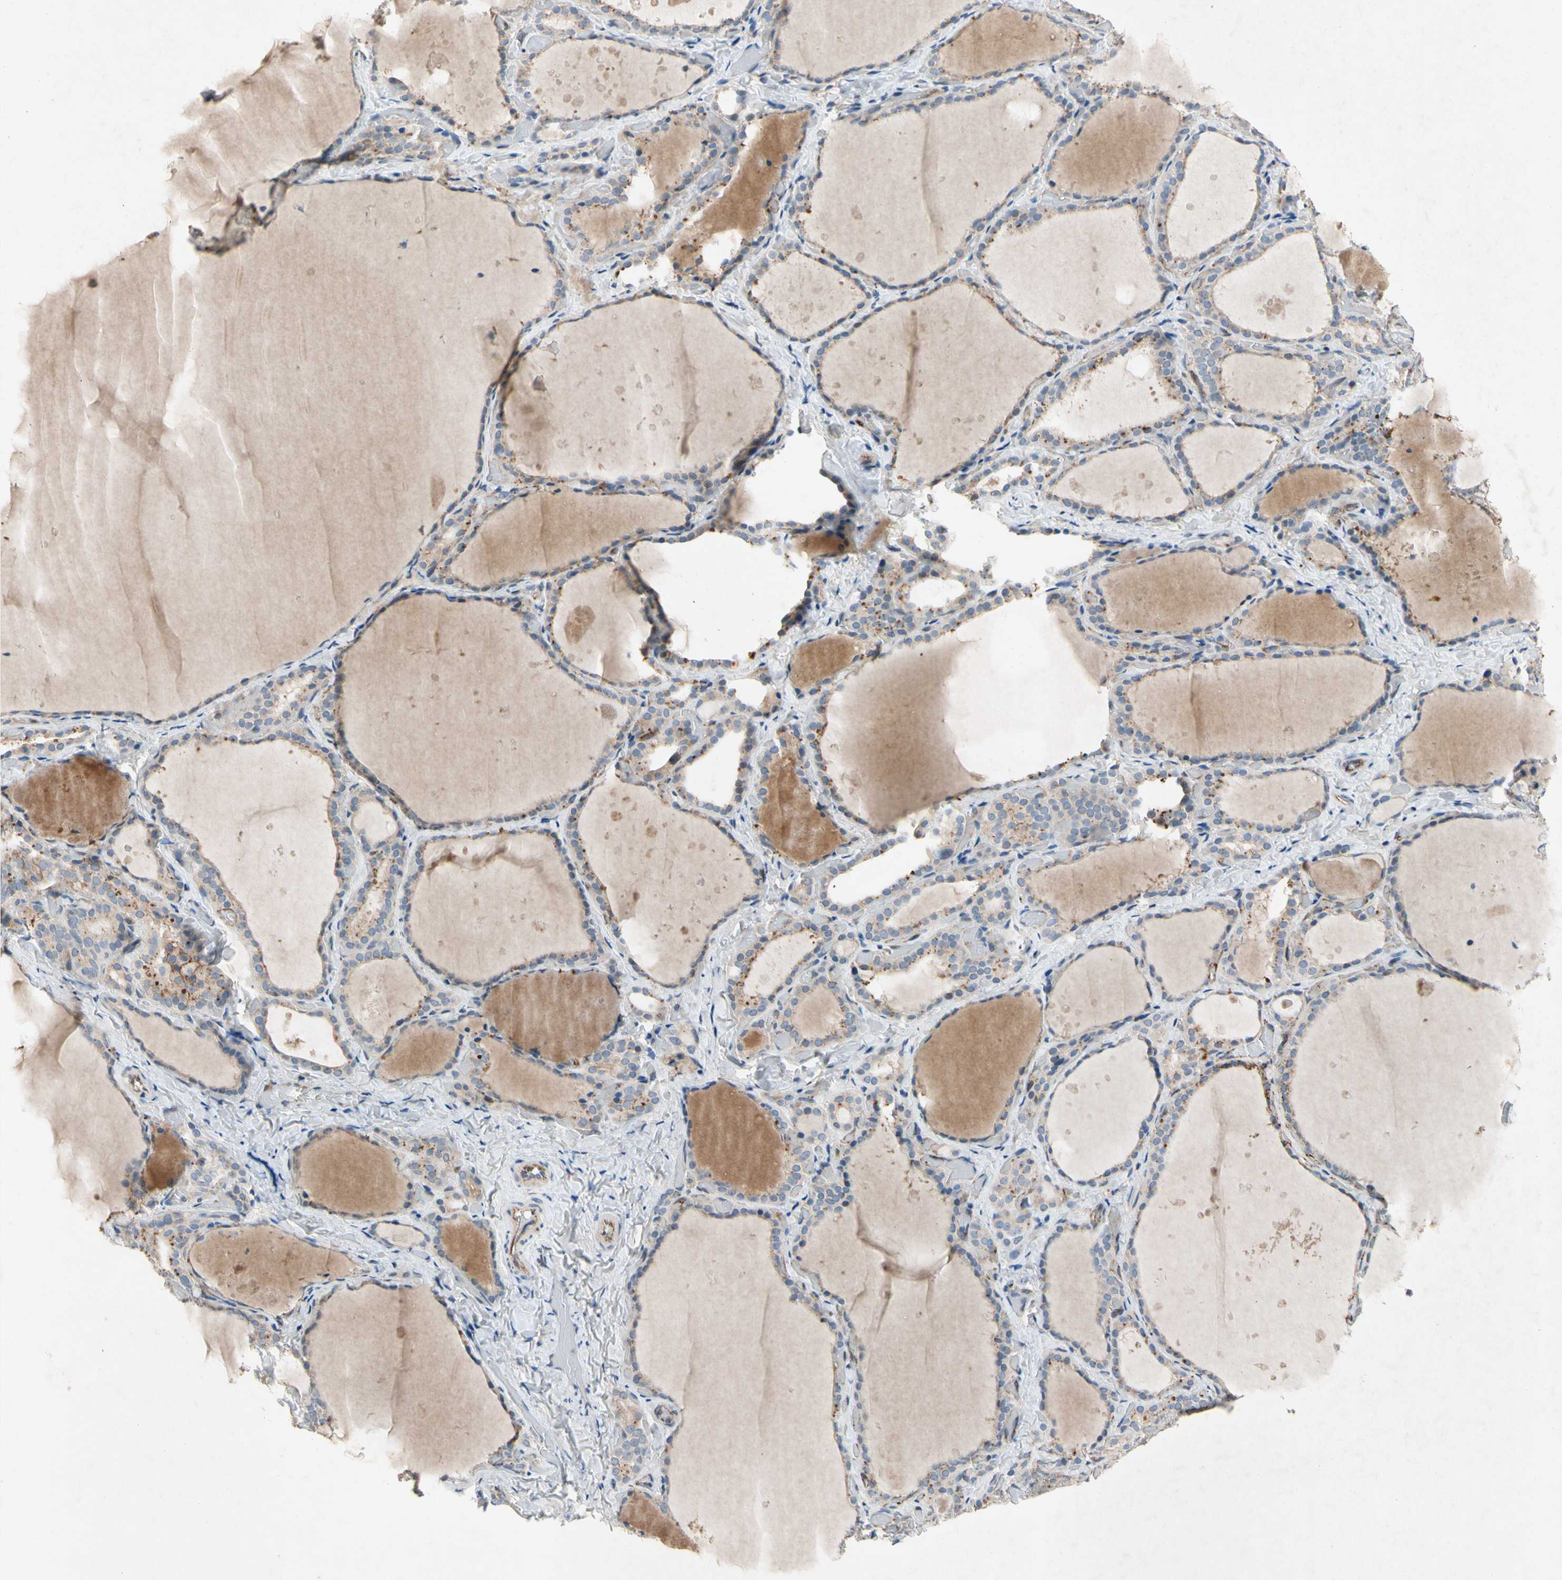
{"staining": {"intensity": "moderate", "quantity": "25%-75%", "location": "cytoplasmic/membranous"}, "tissue": "thyroid gland", "cell_type": "Glandular cells", "image_type": "normal", "snomed": [{"axis": "morphology", "description": "Normal tissue, NOS"}, {"axis": "topography", "description": "Thyroid gland"}], "caption": "The image exhibits immunohistochemical staining of normal thyroid gland. There is moderate cytoplasmic/membranous staining is identified in about 25%-75% of glandular cells. (brown staining indicates protein expression, while blue staining denotes nuclei).", "gene": "NDFIP2", "patient": {"sex": "female", "age": 44}}